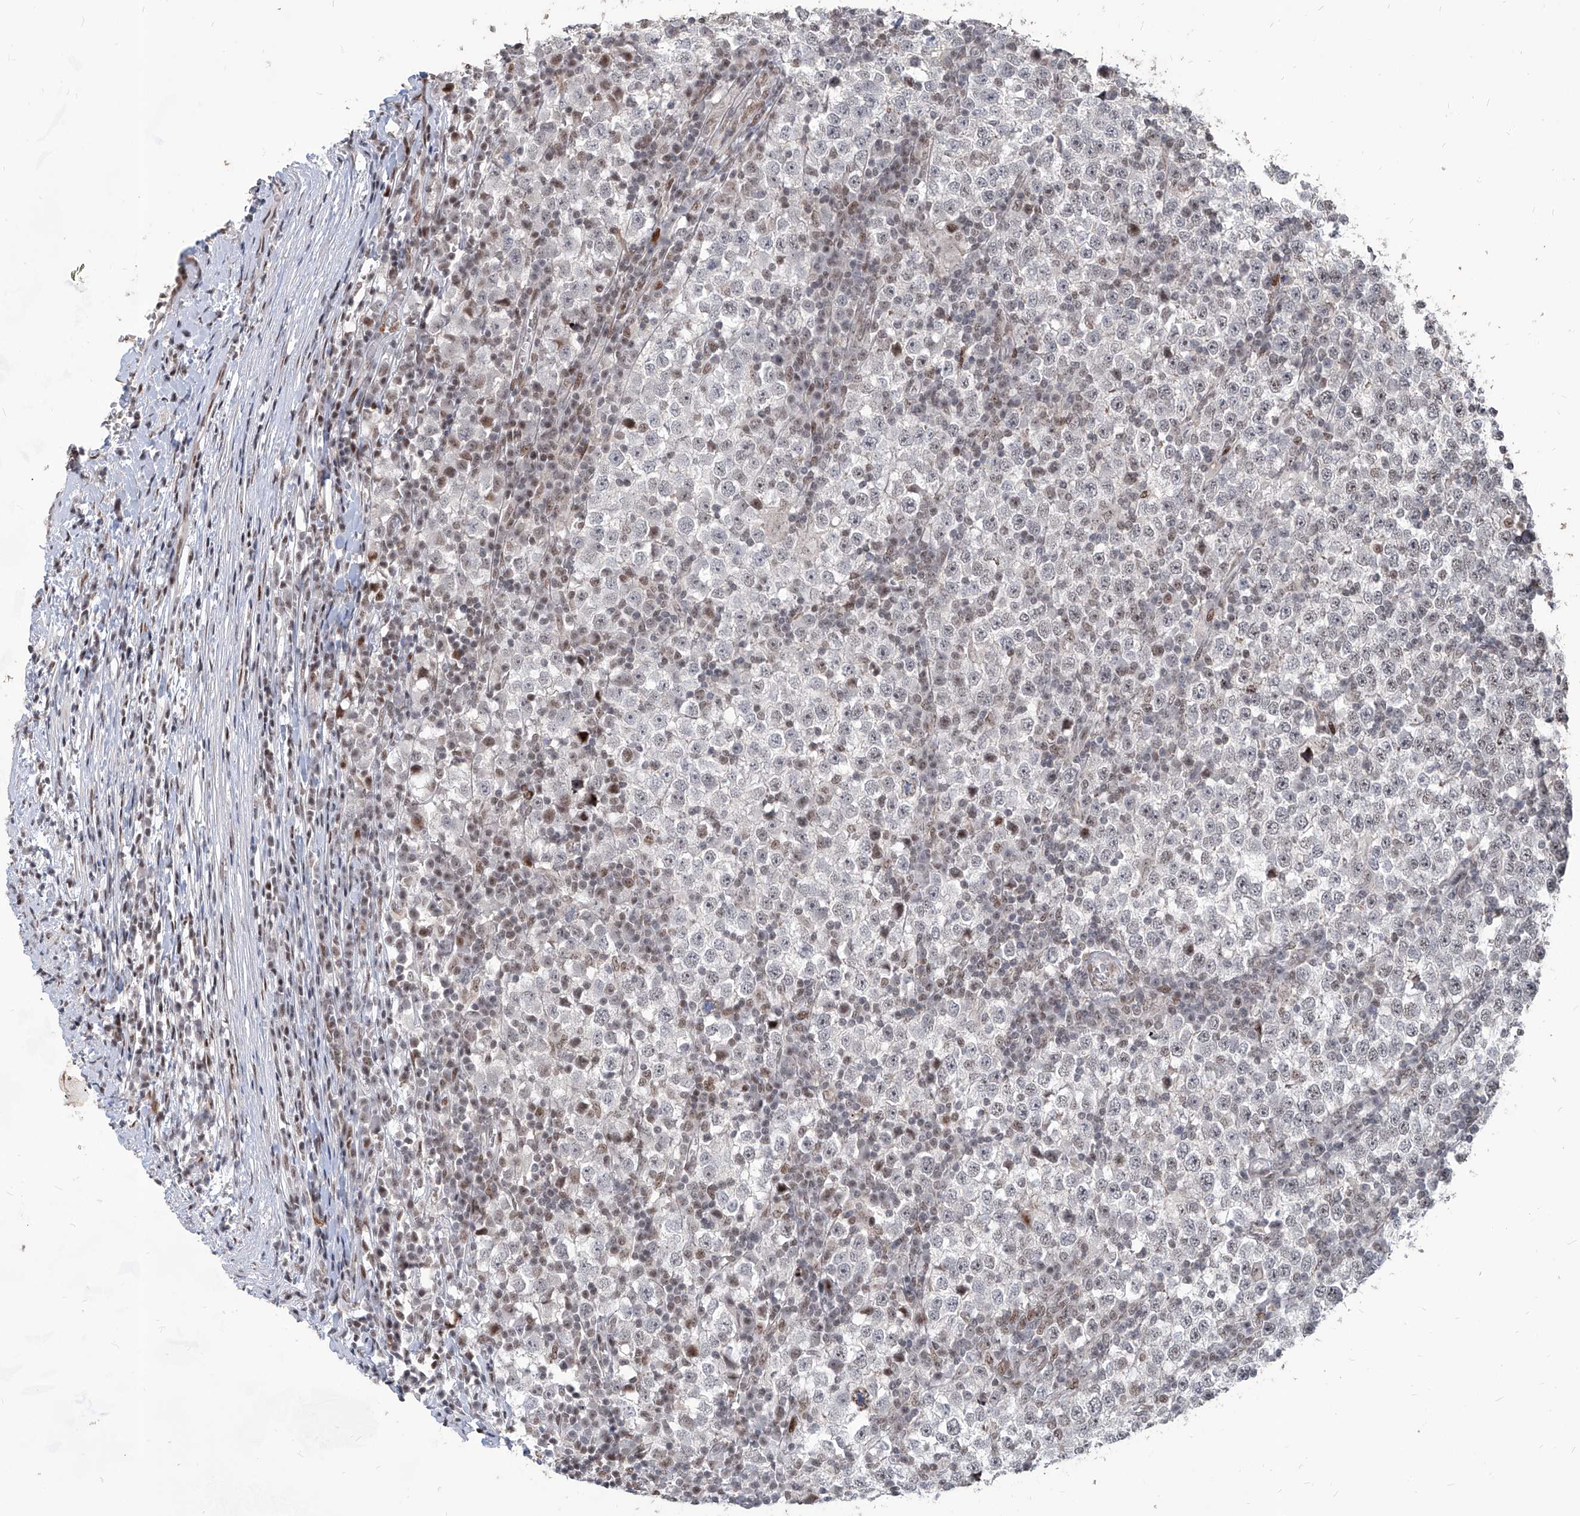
{"staining": {"intensity": "weak", "quantity": "25%-75%", "location": "nuclear"}, "tissue": "testis cancer", "cell_type": "Tumor cells", "image_type": "cancer", "snomed": [{"axis": "morphology", "description": "Seminoma, NOS"}, {"axis": "topography", "description": "Testis"}], "caption": "A low amount of weak nuclear expression is seen in about 25%-75% of tumor cells in seminoma (testis) tissue.", "gene": "IRF2", "patient": {"sex": "male", "age": 65}}